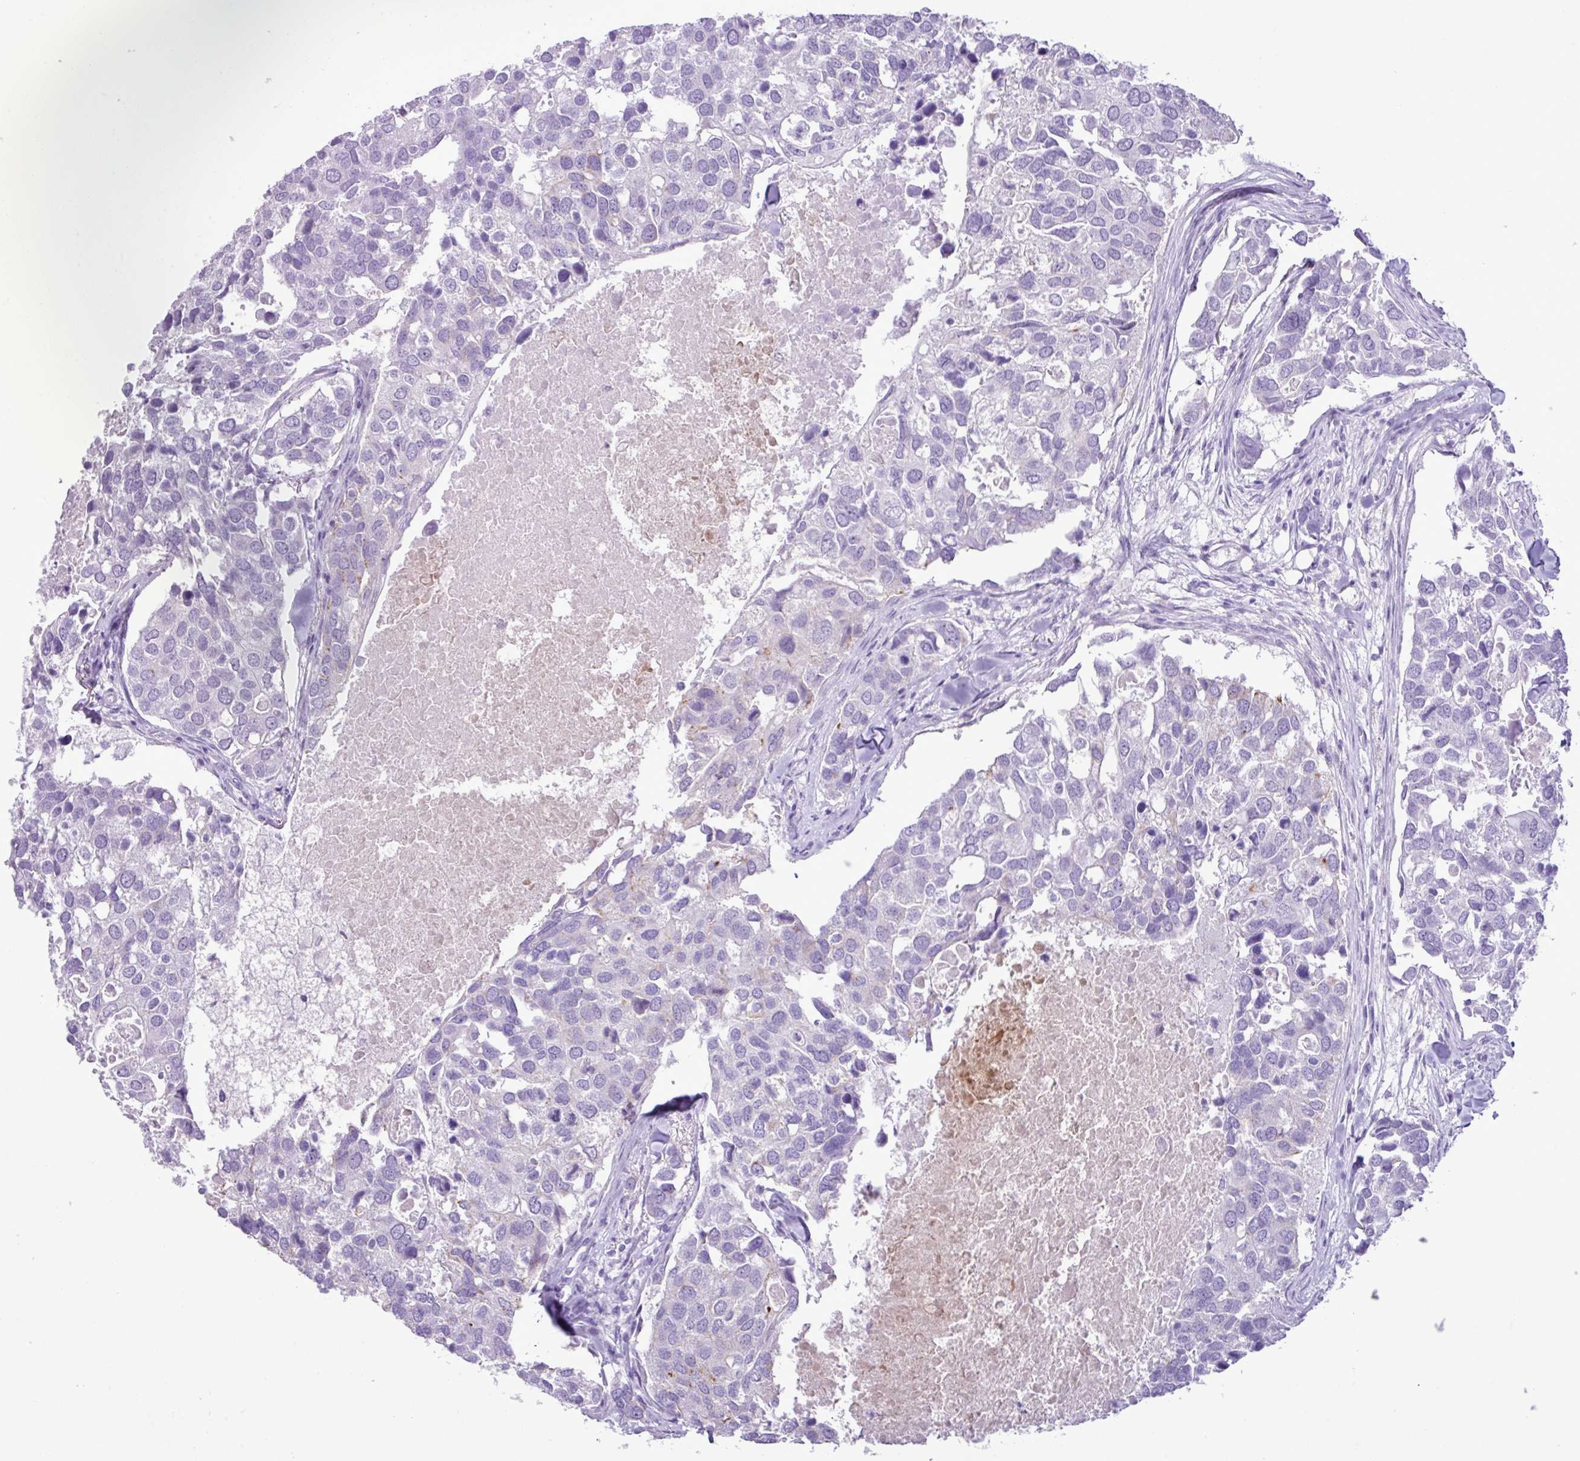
{"staining": {"intensity": "negative", "quantity": "none", "location": "none"}, "tissue": "breast cancer", "cell_type": "Tumor cells", "image_type": "cancer", "snomed": [{"axis": "morphology", "description": "Duct carcinoma"}, {"axis": "topography", "description": "Breast"}], "caption": "An IHC photomicrograph of breast cancer (intraductal carcinoma) is shown. There is no staining in tumor cells of breast cancer (intraductal carcinoma).", "gene": "ZSCAN5A", "patient": {"sex": "female", "age": 83}}